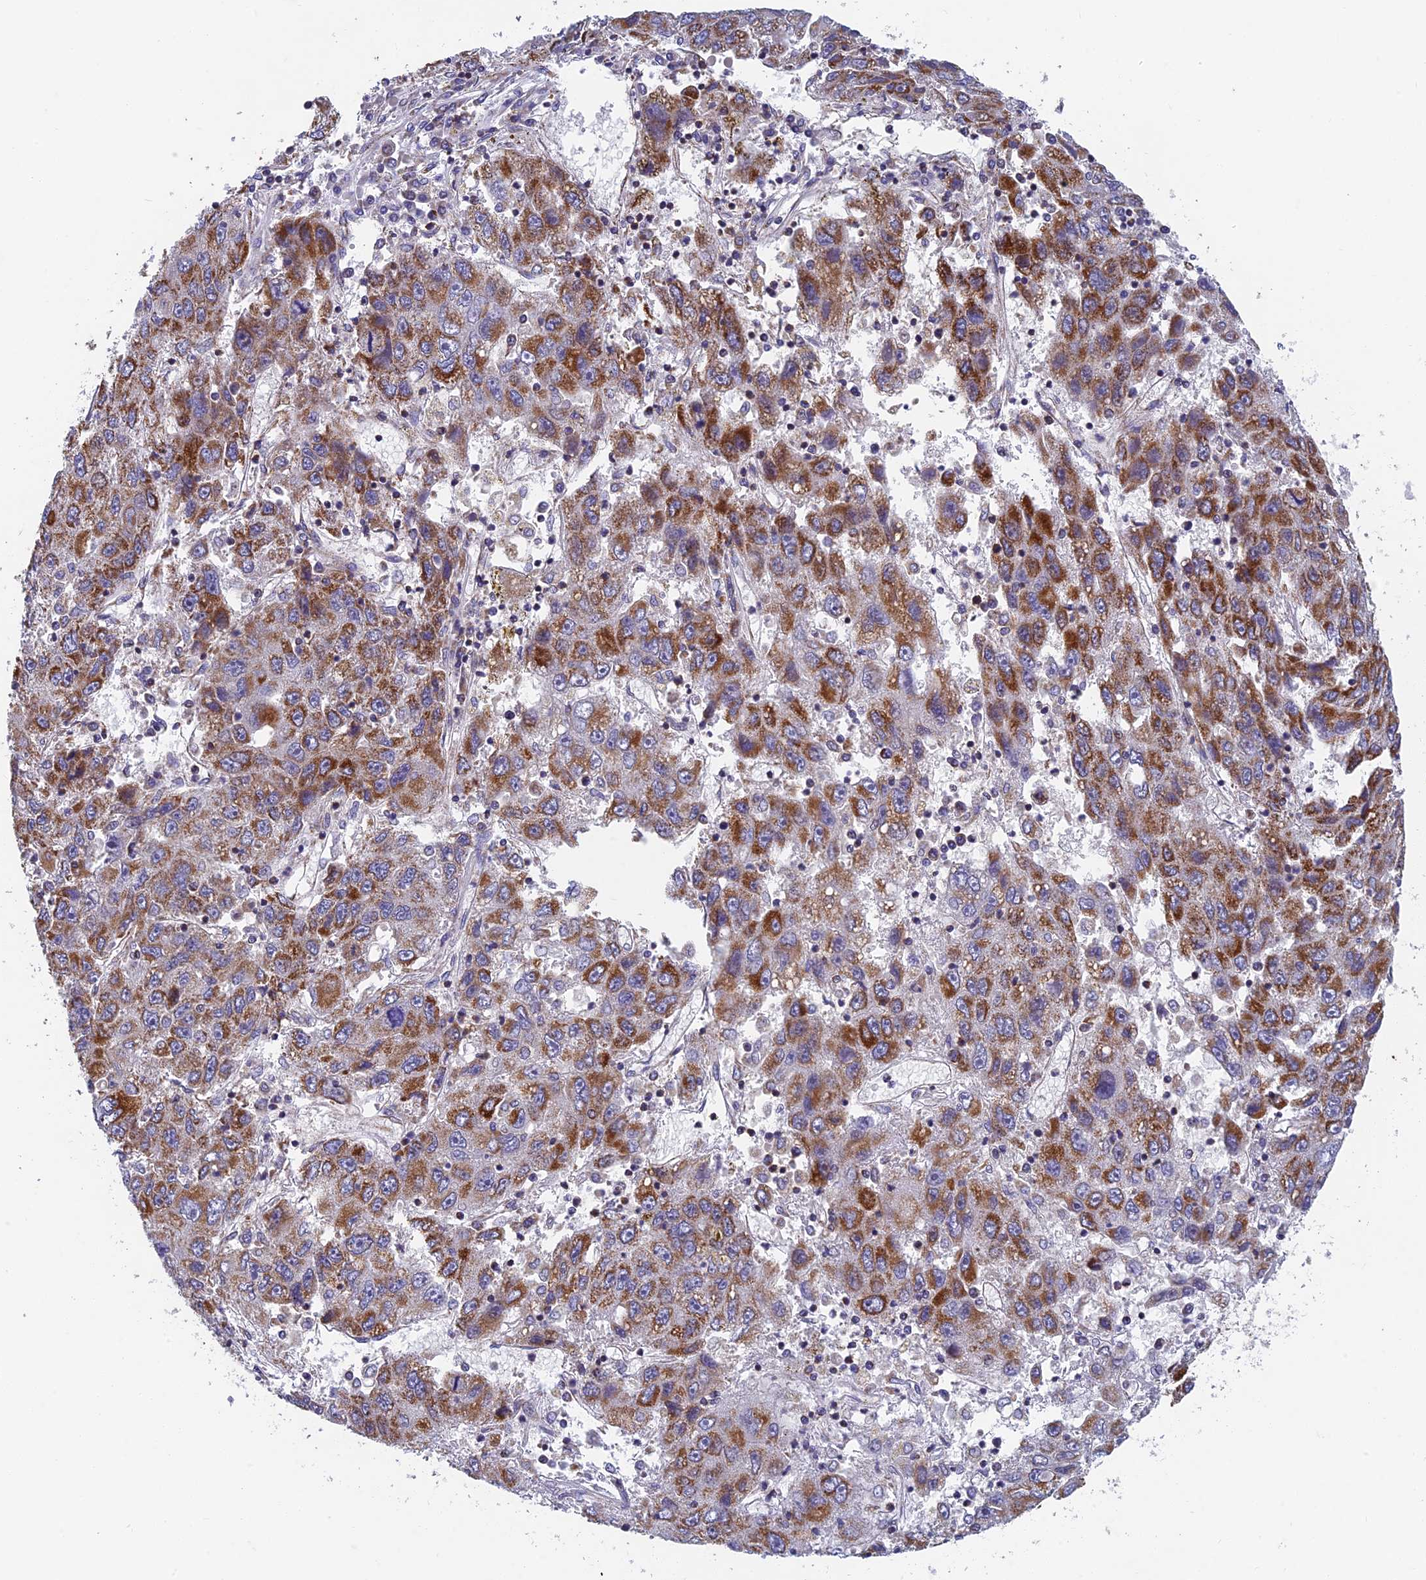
{"staining": {"intensity": "strong", "quantity": "25%-75%", "location": "cytoplasmic/membranous"}, "tissue": "liver cancer", "cell_type": "Tumor cells", "image_type": "cancer", "snomed": [{"axis": "morphology", "description": "Carcinoma, Hepatocellular, NOS"}, {"axis": "topography", "description": "Liver"}], "caption": "A high amount of strong cytoplasmic/membranous expression is appreciated in approximately 25%-75% of tumor cells in liver hepatocellular carcinoma tissue. The staining is performed using DAB (3,3'-diaminobenzidine) brown chromogen to label protein expression. The nuclei are counter-stained blue using hematoxylin.", "gene": "MRPS9", "patient": {"sex": "male", "age": 49}}